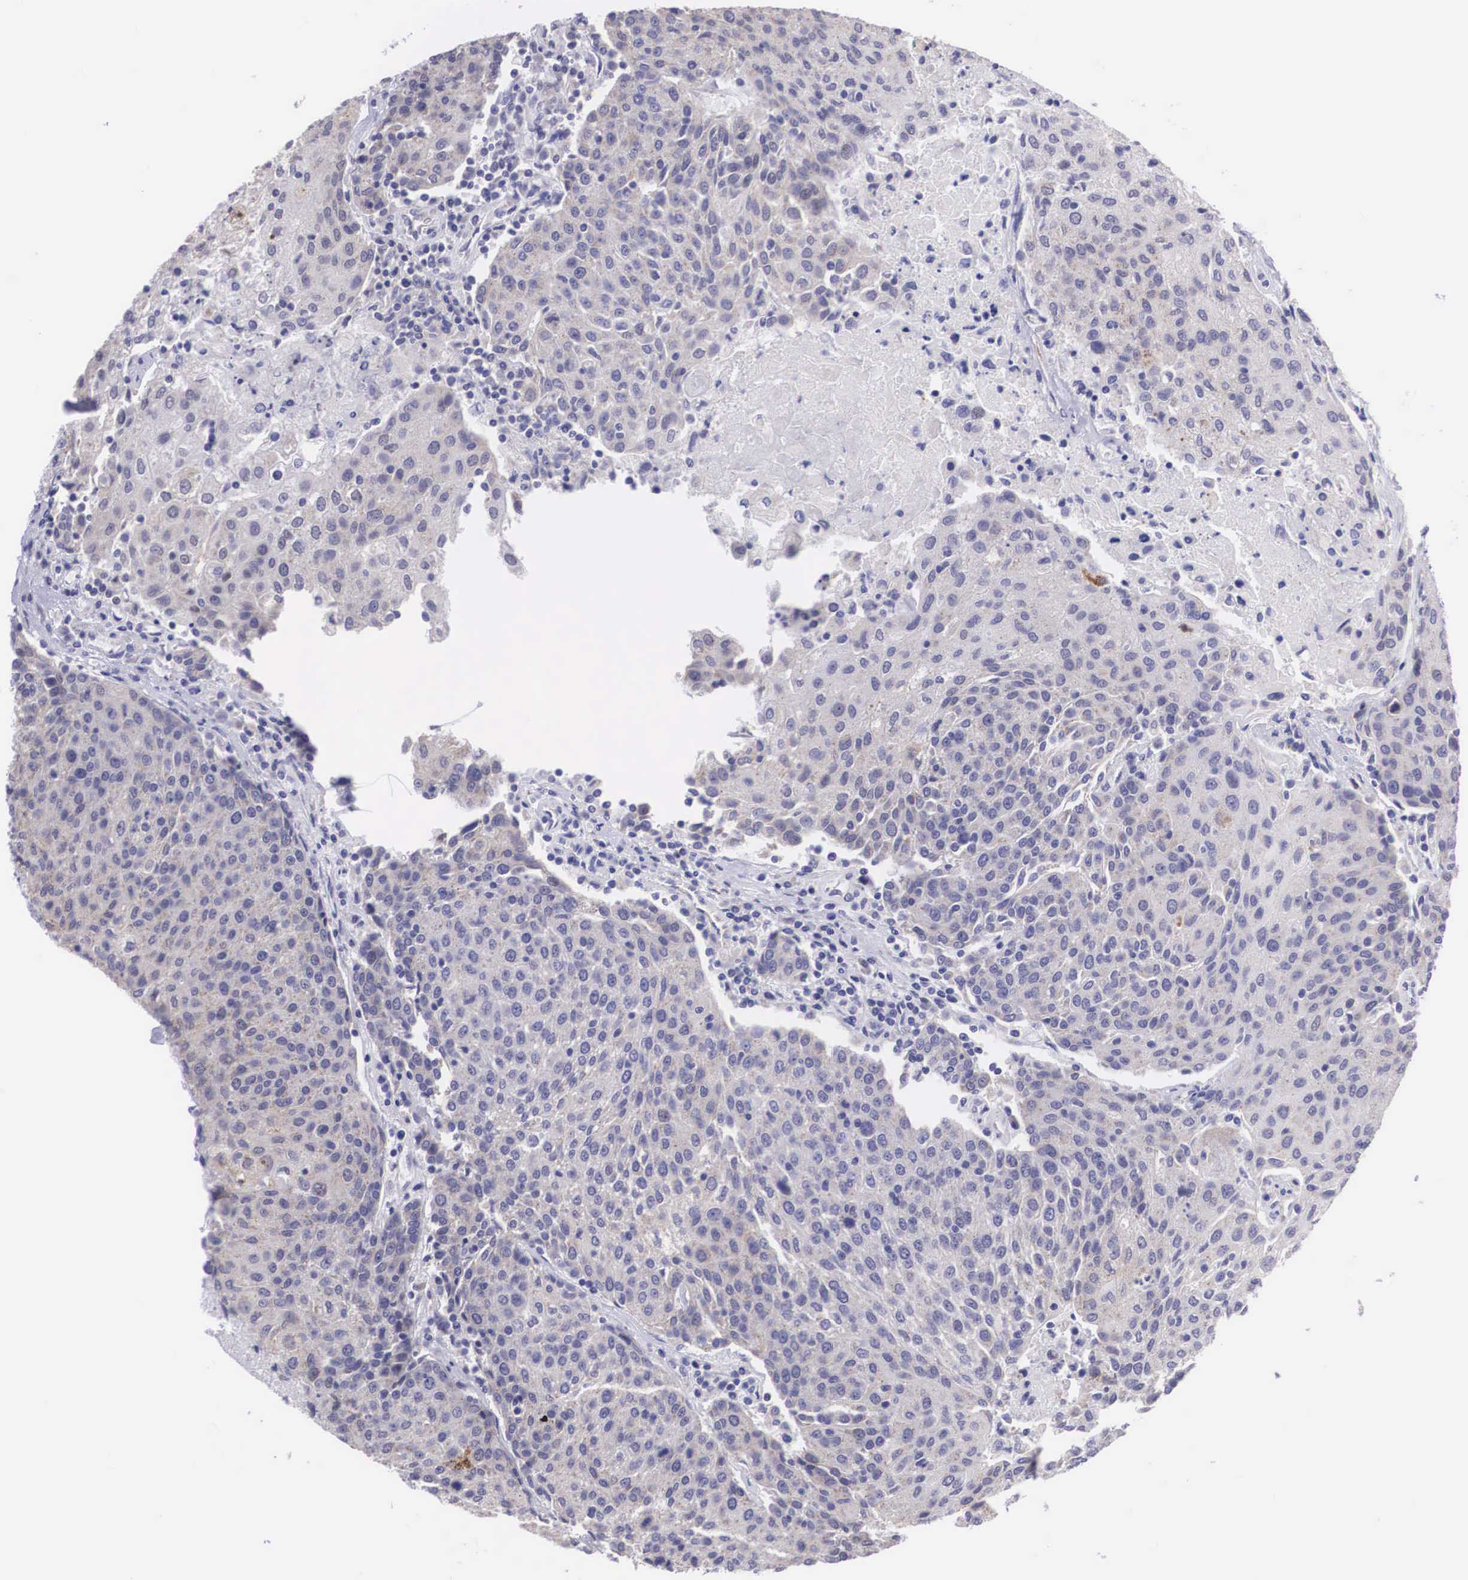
{"staining": {"intensity": "negative", "quantity": "none", "location": "none"}, "tissue": "urothelial cancer", "cell_type": "Tumor cells", "image_type": "cancer", "snomed": [{"axis": "morphology", "description": "Urothelial carcinoma, High grade"}, {"axis": "topography", "description": "Urinary bladder"}], "caption": "Tumor cells are negative for protein expression in human high-grade urothelial carcinoma.", "gene": "ARG2", "patient": {"sex": "female", "age": 85}}